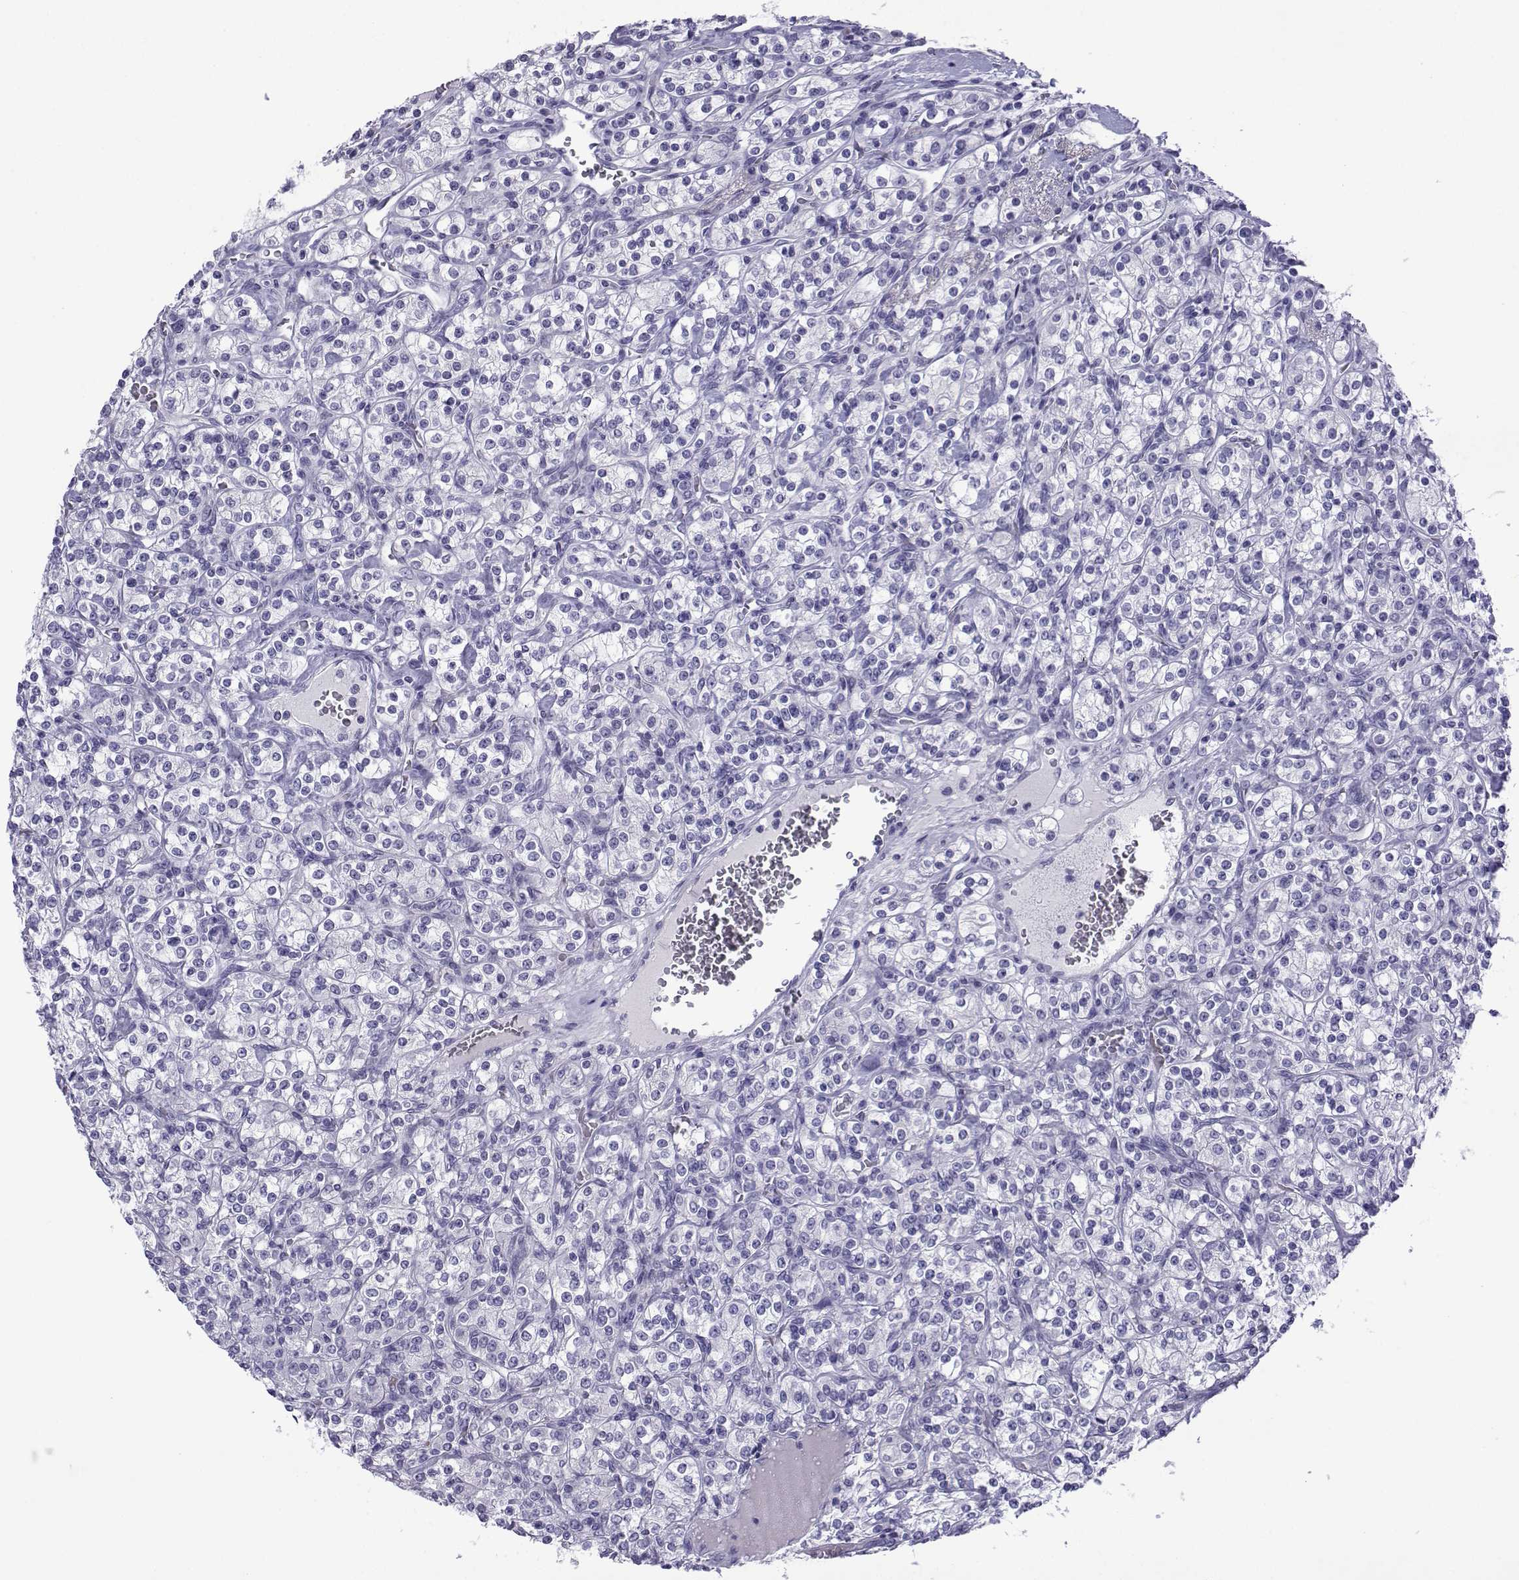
{"staining": {"intensity": "negative", "quantity": "none", "location": "none"}, "tissue": "renal cancer", "cell_type": "Tumor cells", "image_type": "cancer", "snomed": [{"axis": "morphology", "description": "Adenocarcinoma, NOS"}, {"axis": "topography", "description": "Kidney"}], "caption": "Immunohistochemical staining of human renal cancer shows no significant staining in tumor cells. (IHC, brightfield microscopy, high magnification).", "gene": "TRIM46", "patient": {"sex": "male", "age": 77}}